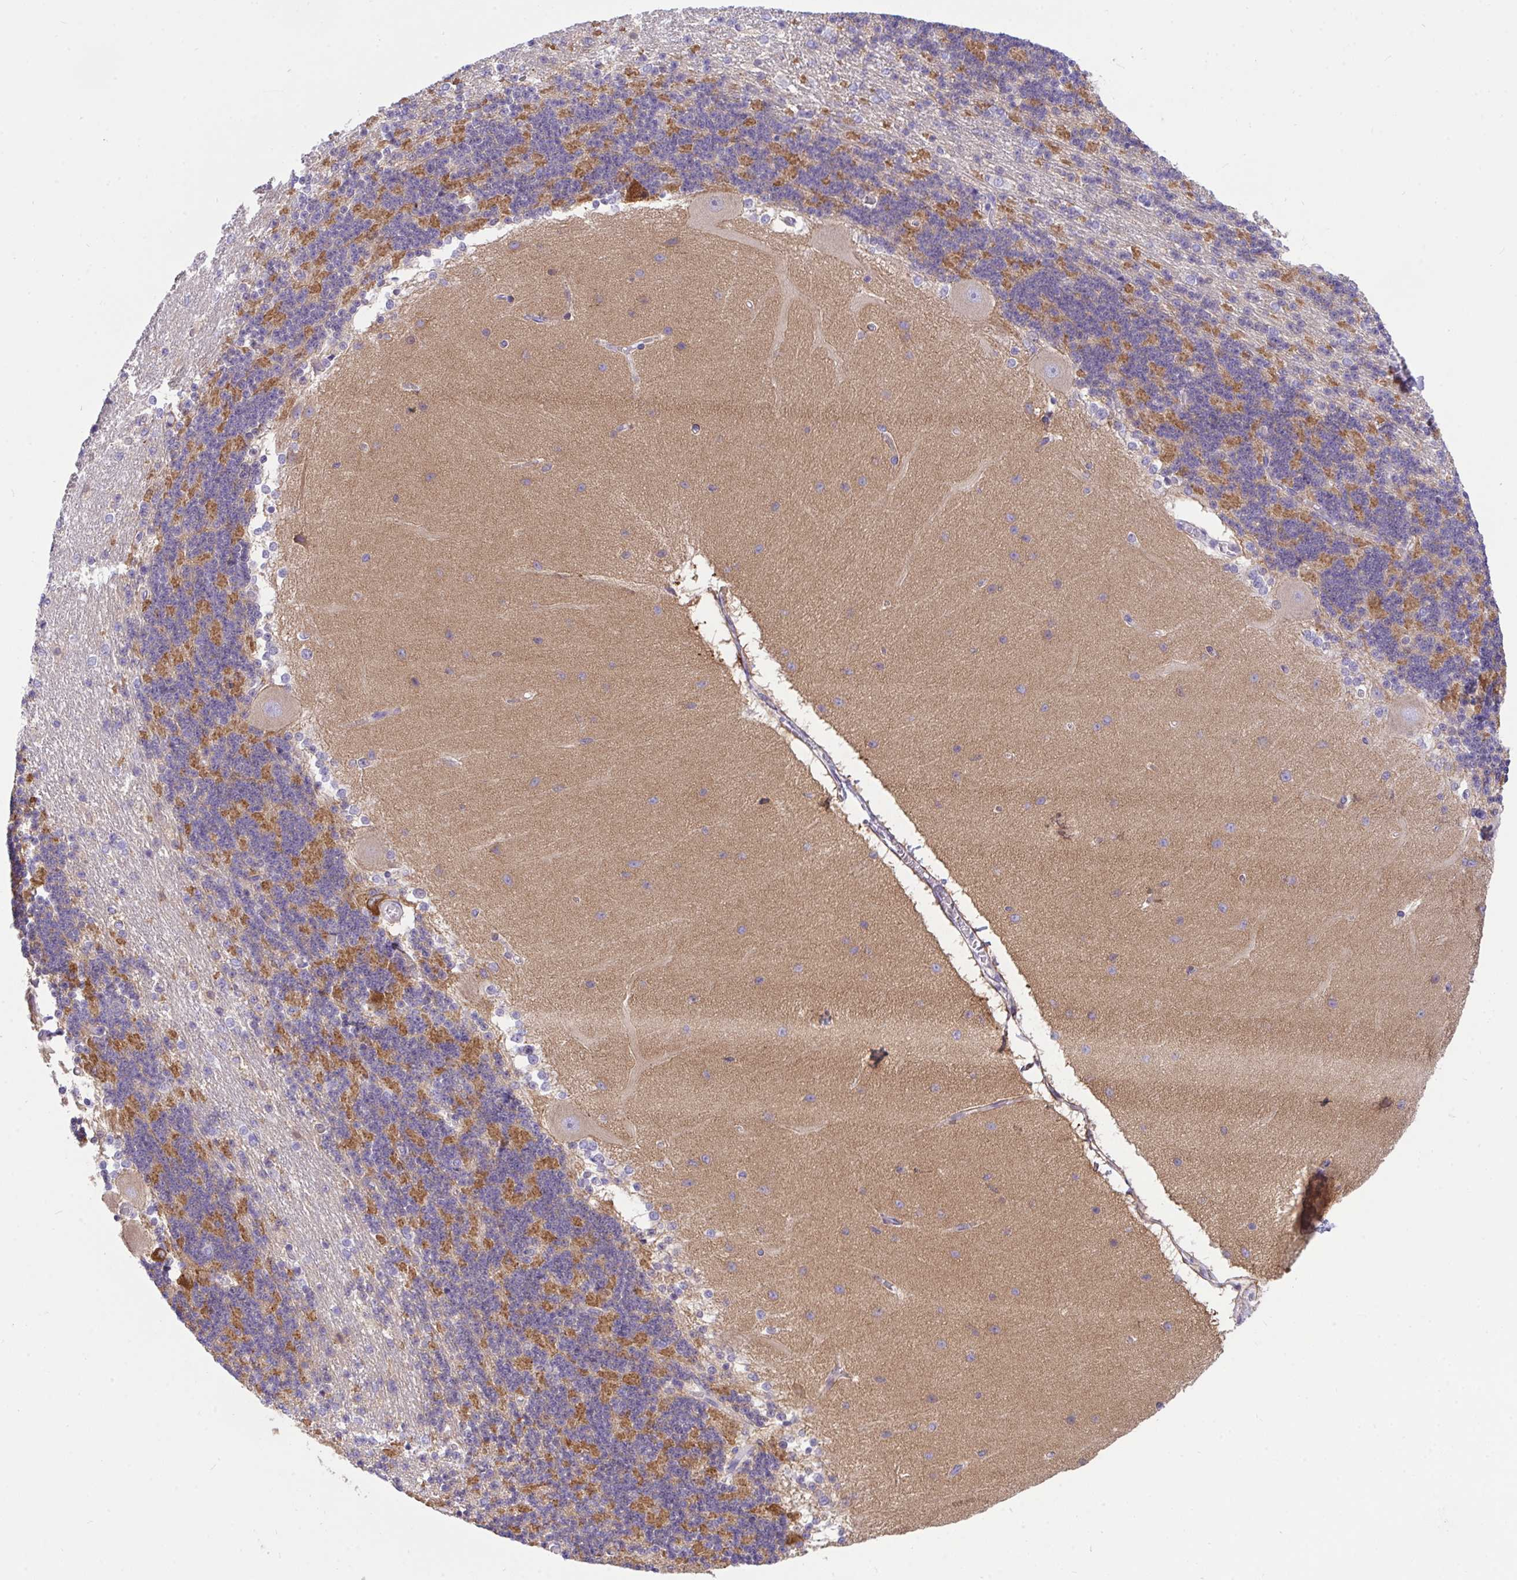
{"staining": {"intensity": "negative", "quantity": "none", "location": "none"}, "tissue": "cerebellum", "cell_type": "Cells in granular layer", "image_type": "normal", "snomed": [{"axis": "morphology", "description": "Normal tissue, NOS"}, {"axis": "topography", "description": "Cerebellum"}], "caption": "Immunohistochemical staining of normal human cerebellum shows no significant positivity in cells in granular layer.", "gene": "TLN2", "patient": {"sex": "female", "age": 54}}